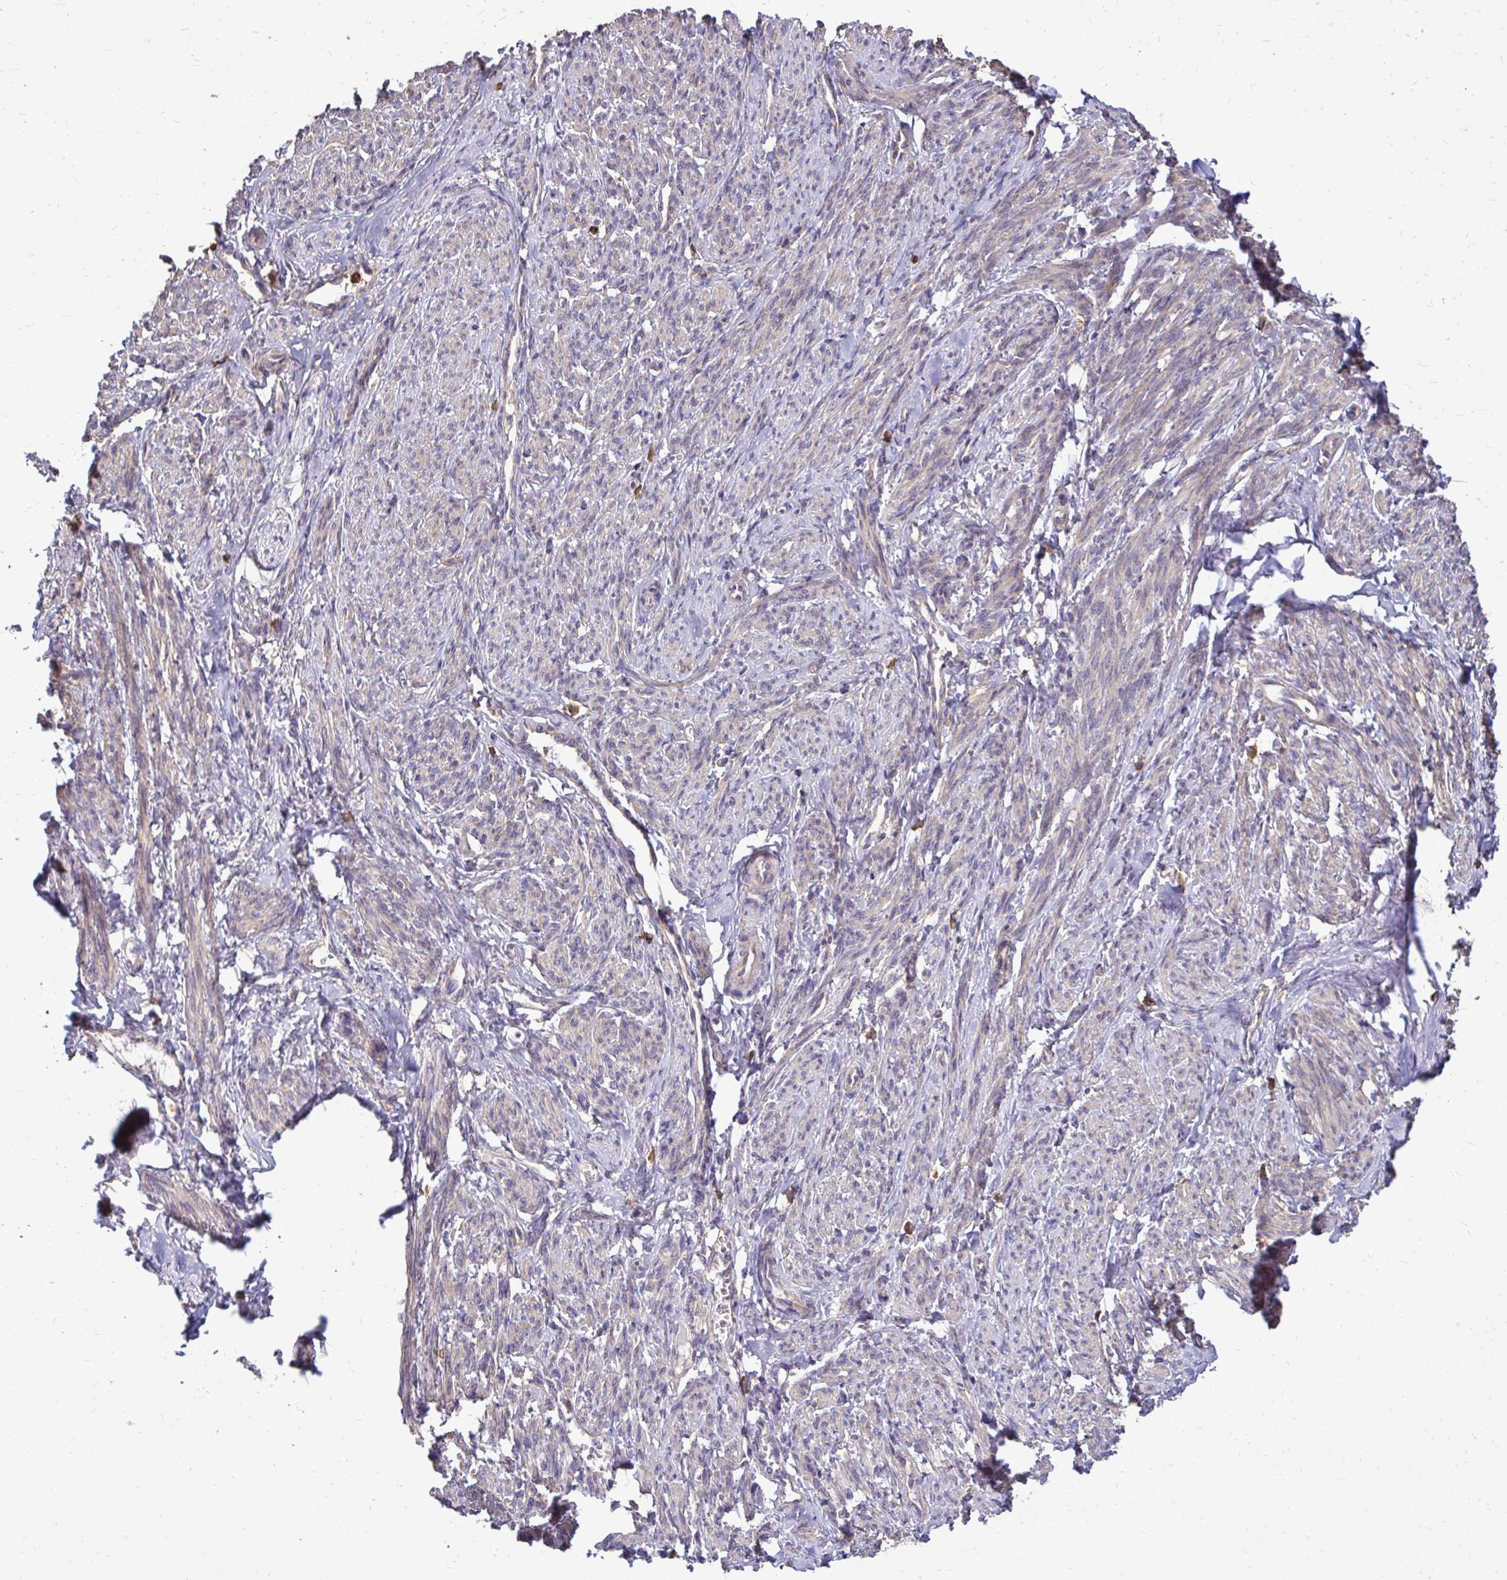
{"staining": {"intensity": "weak", "quantity": "25%-75%", "location": "cytoplasmic/membranous"}, "tissue": "smooth muscle", "cell_type": "Smooth muscle cells", "image_type": "normal", "snomed": [{"axis": "morphology", "description": "Normal tissue, NOS"}, {"axis": "topography", "description": "Smooth muscle"}], "caption": "Approximately 25%-75% of smooth muscle cells in benign human smooth muscle display weak cytoplasmic/membranous protein positivity as visualized by brown immunohistochemical staining.", "gene": "FMR1", "patient": {"sex": "female", "age": 65}}